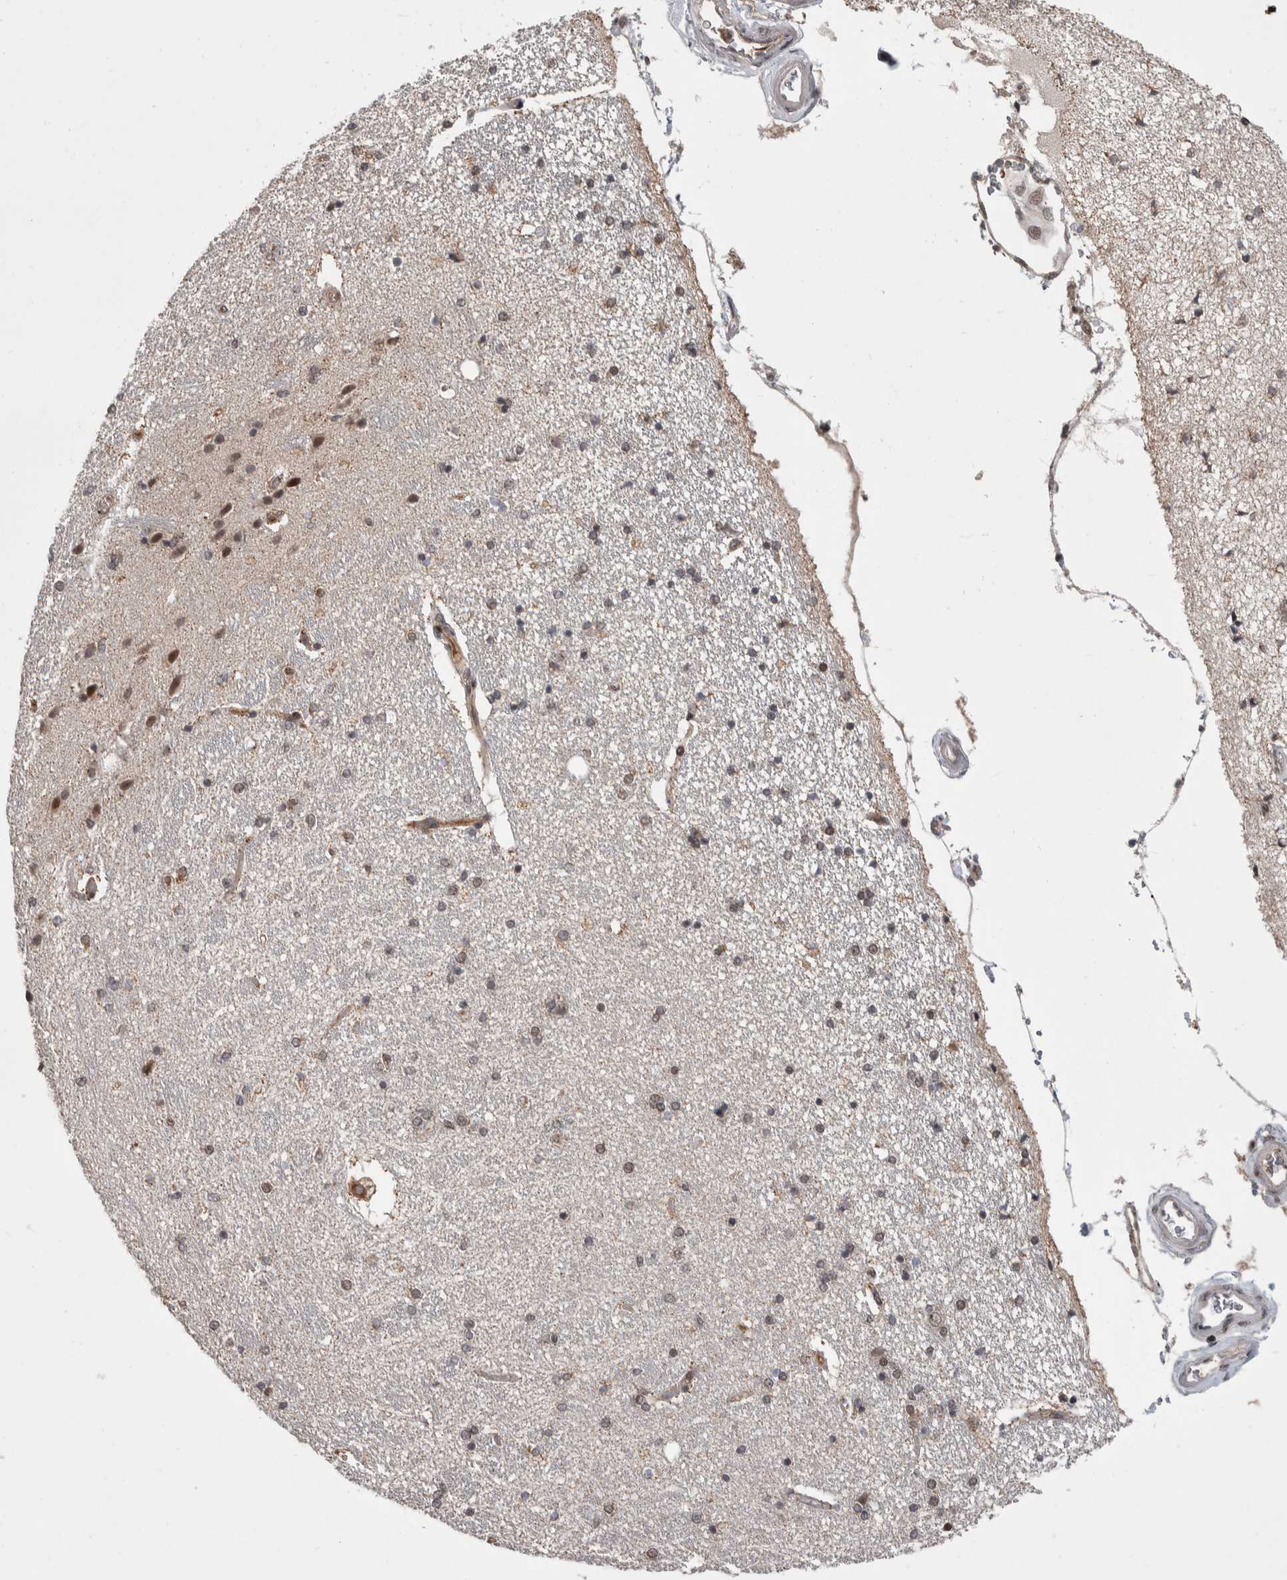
{"staining": {"intensity": "weak", "quantity": "<25%", "location": "cytoplasmic/membranous,nuclear"}, "tissue": "hippocampus", "cell_type": "Glial cells", "image_type": "normal", "snomed": [{"axis": "morphology", "description": "Normal tissue, NOS"}, {"axis": "topography", "description": "Hippocampus"}], "caption": "Hippocampus stained for a protein using IHC reveals no staining glial cells.", "gene": "ZNF592", "patient": {"sex": "female", "age": 54}}